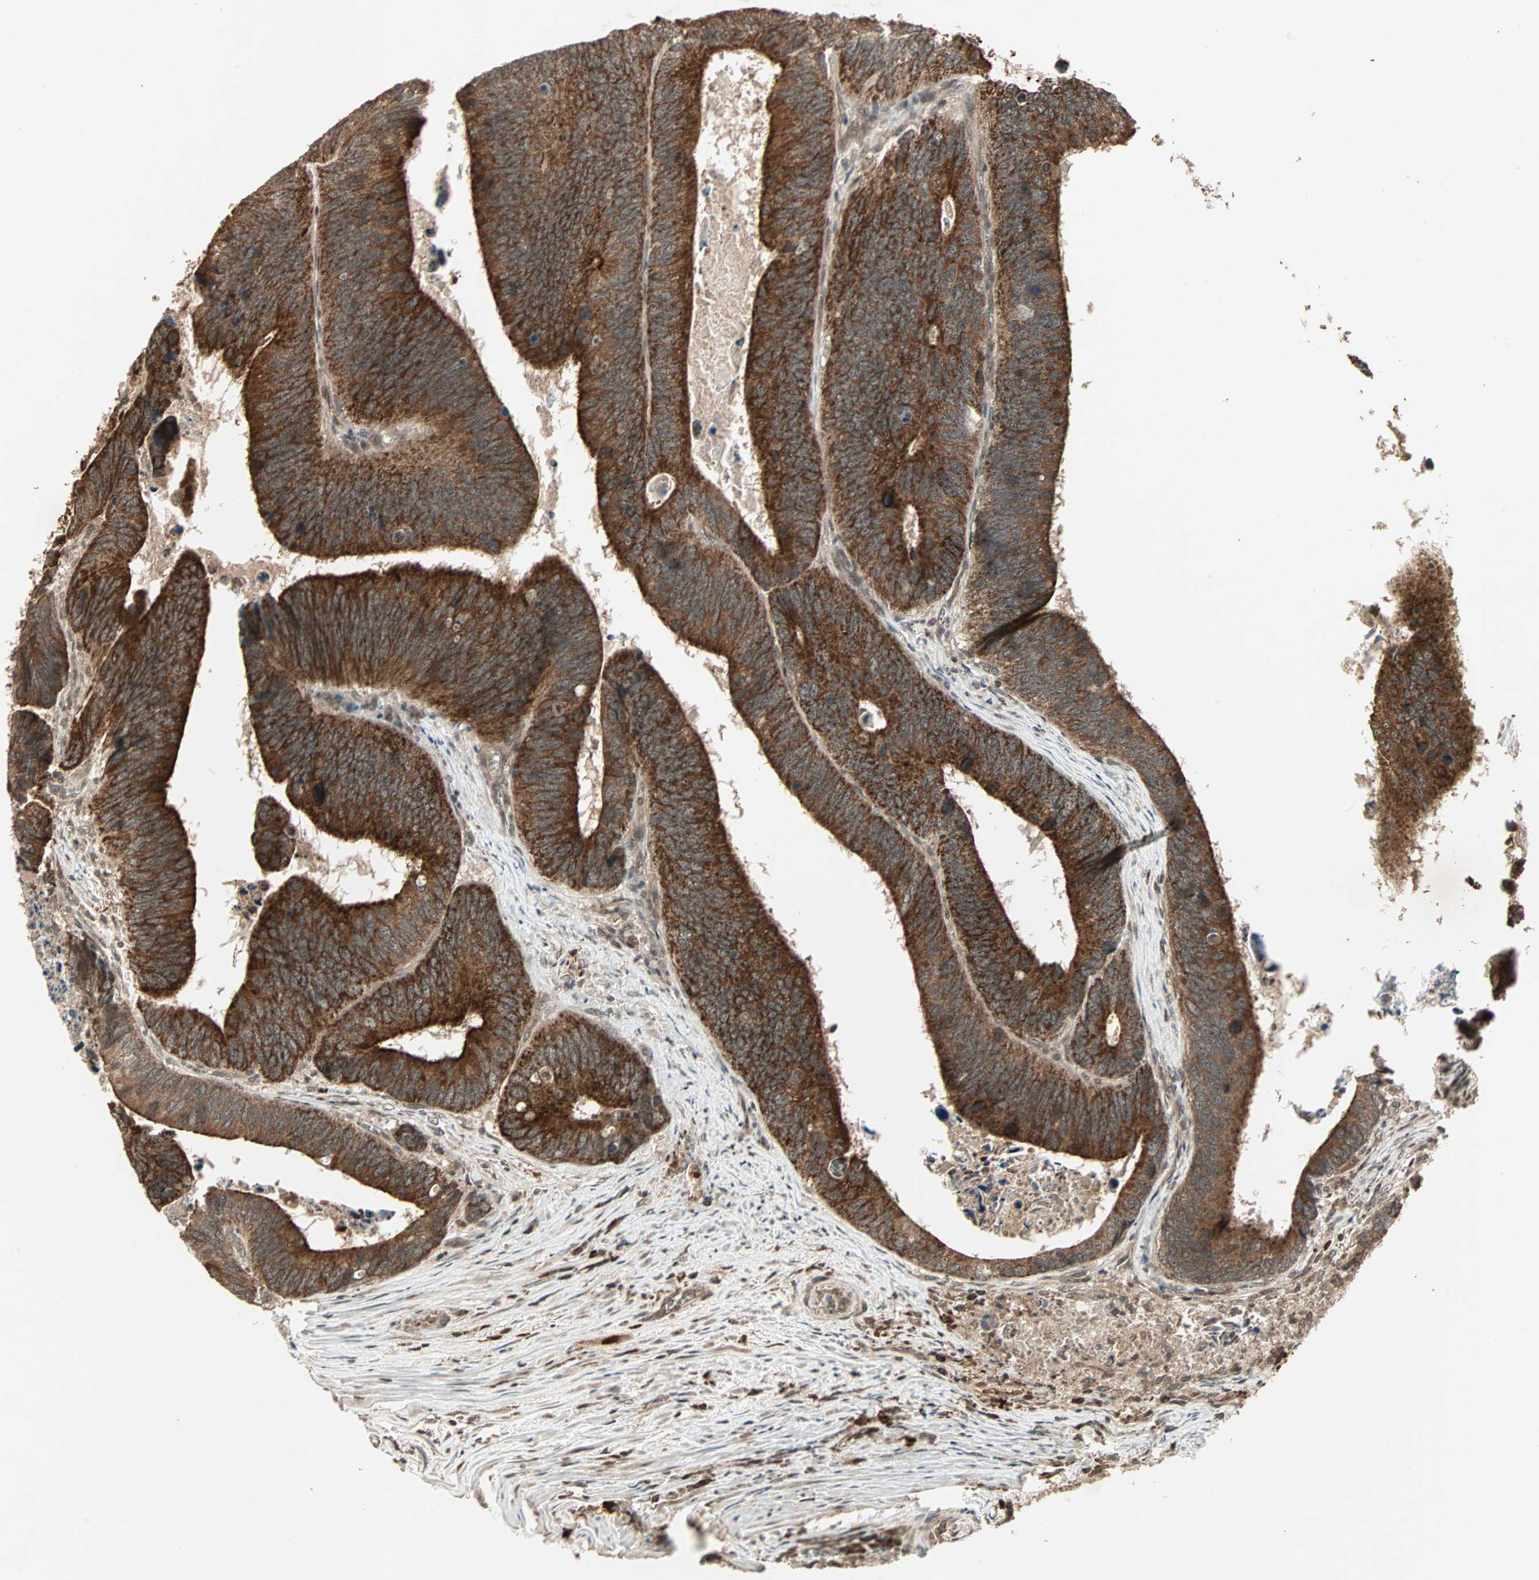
{"staining": {"intensity": "strong", "quantity": ">75%", "location": "cytoplasmic/membranous"}, "tissue": "colorectal cancer", "cell_type": "Tumor cells", "image_type": "cancer", "snomed": [{"axis": "morphology", "description": "Adenocarcinoma, NOS"}, {"axis": "topography", "description": "Colon"}], "caption": "Adenocarcinoma (colorectal) was stained to show a protein in brown. There is high levels of strong cytoplasmic/membranous expression in approximately >75% of tumor cells.", "gene": "RFFL", "patient": {"sex": "male", "age": 72}}